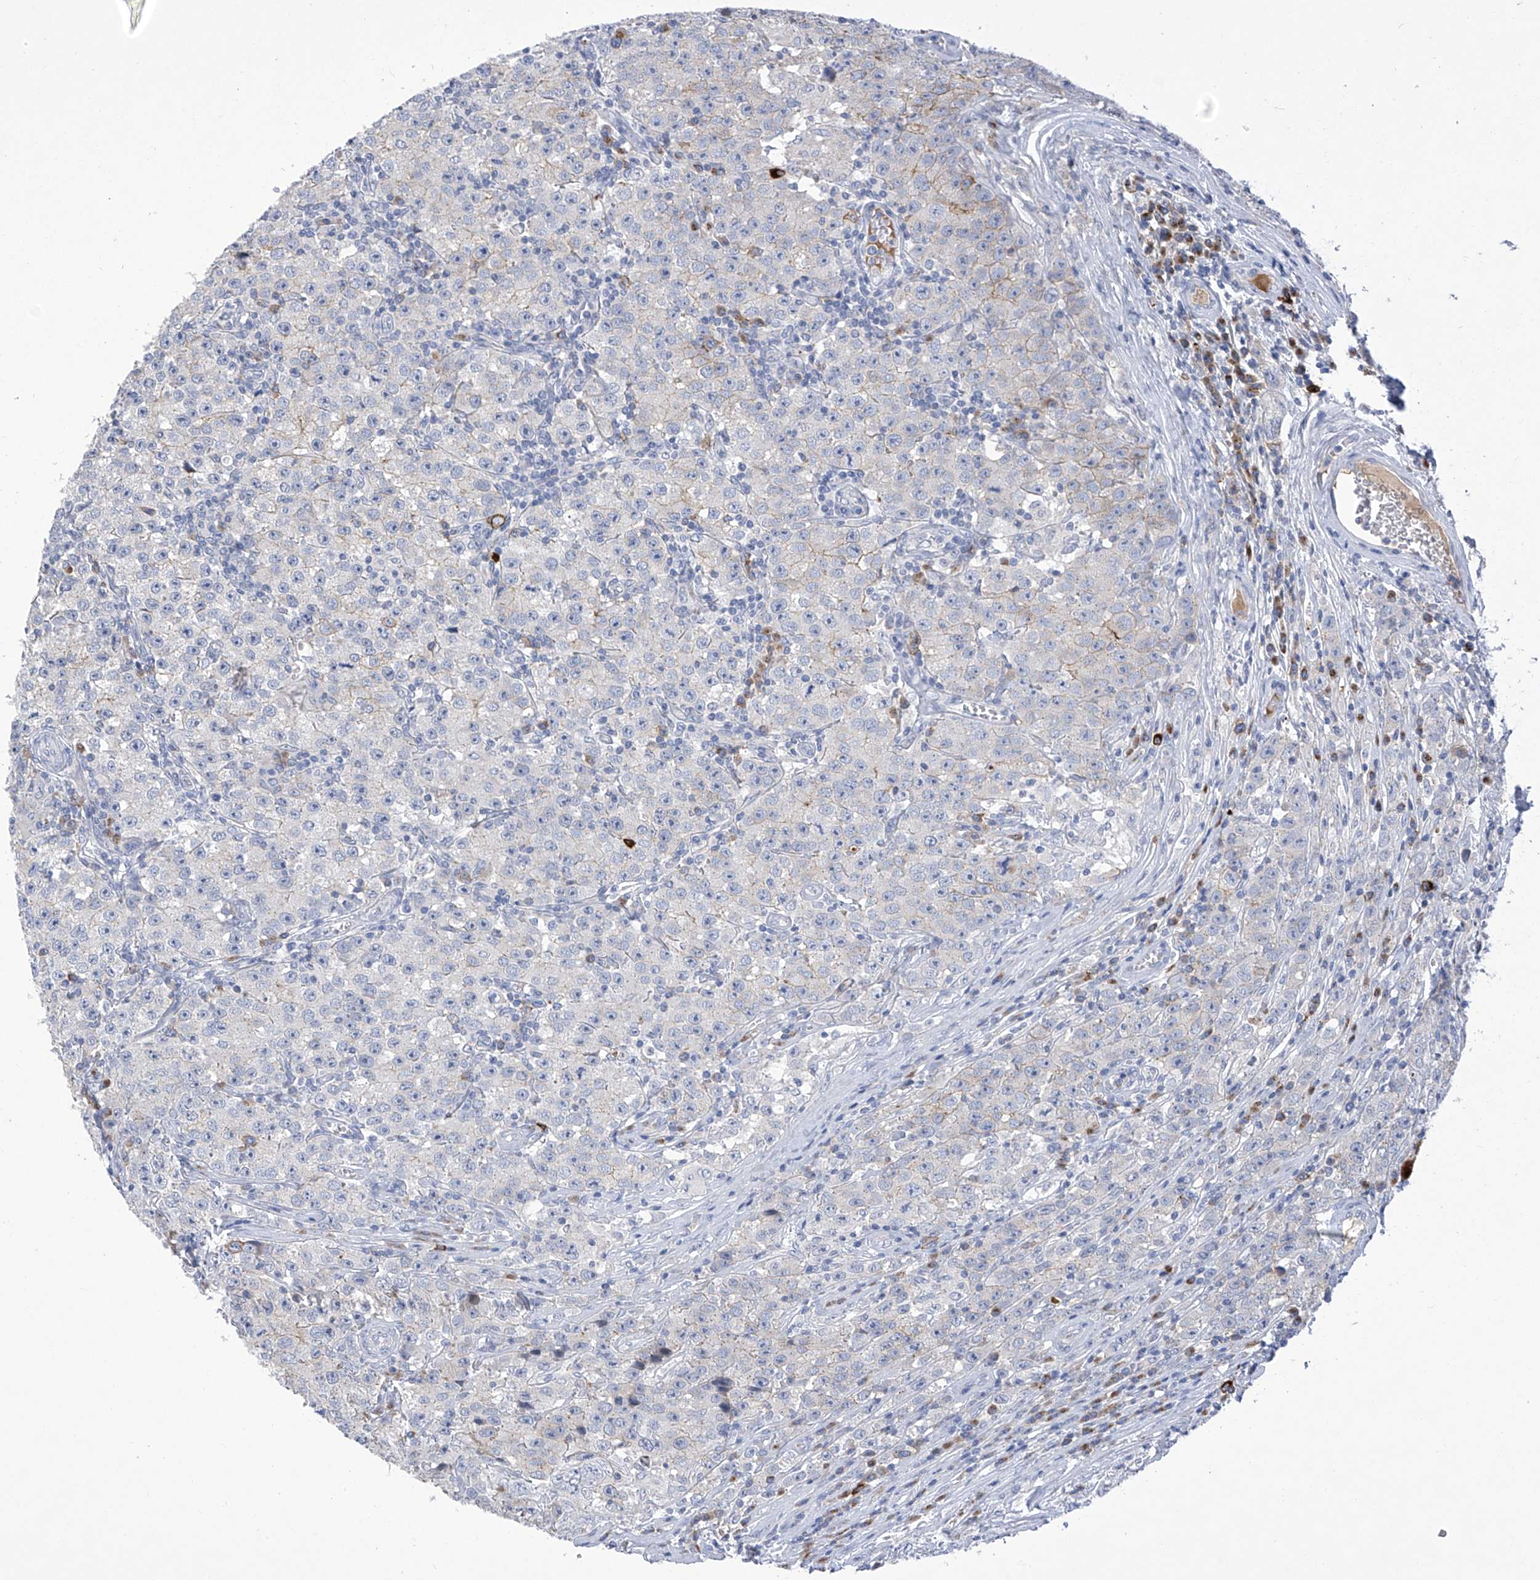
{"staining": {"intensity": "negative", "quantity": "none", "location": "none"}, "tissue": "testis cancer", "cell_type": "Tumor cells", "image_type": "cancer", "snomed": [{"axis": "morphology", "description": "Seminoma, NOS"}, {"axis": "morphology", "description": "Carcinoma, Embryonal, NOS"}, {"axis": "topography", "description": "Testis"}], "caption": "The immunohistochemistry micrograph has no significant staining in tumor cells of testis cancer tissue.", "gene": "SLCO4A1", "patient": {"sex": "male", "age": 43}}